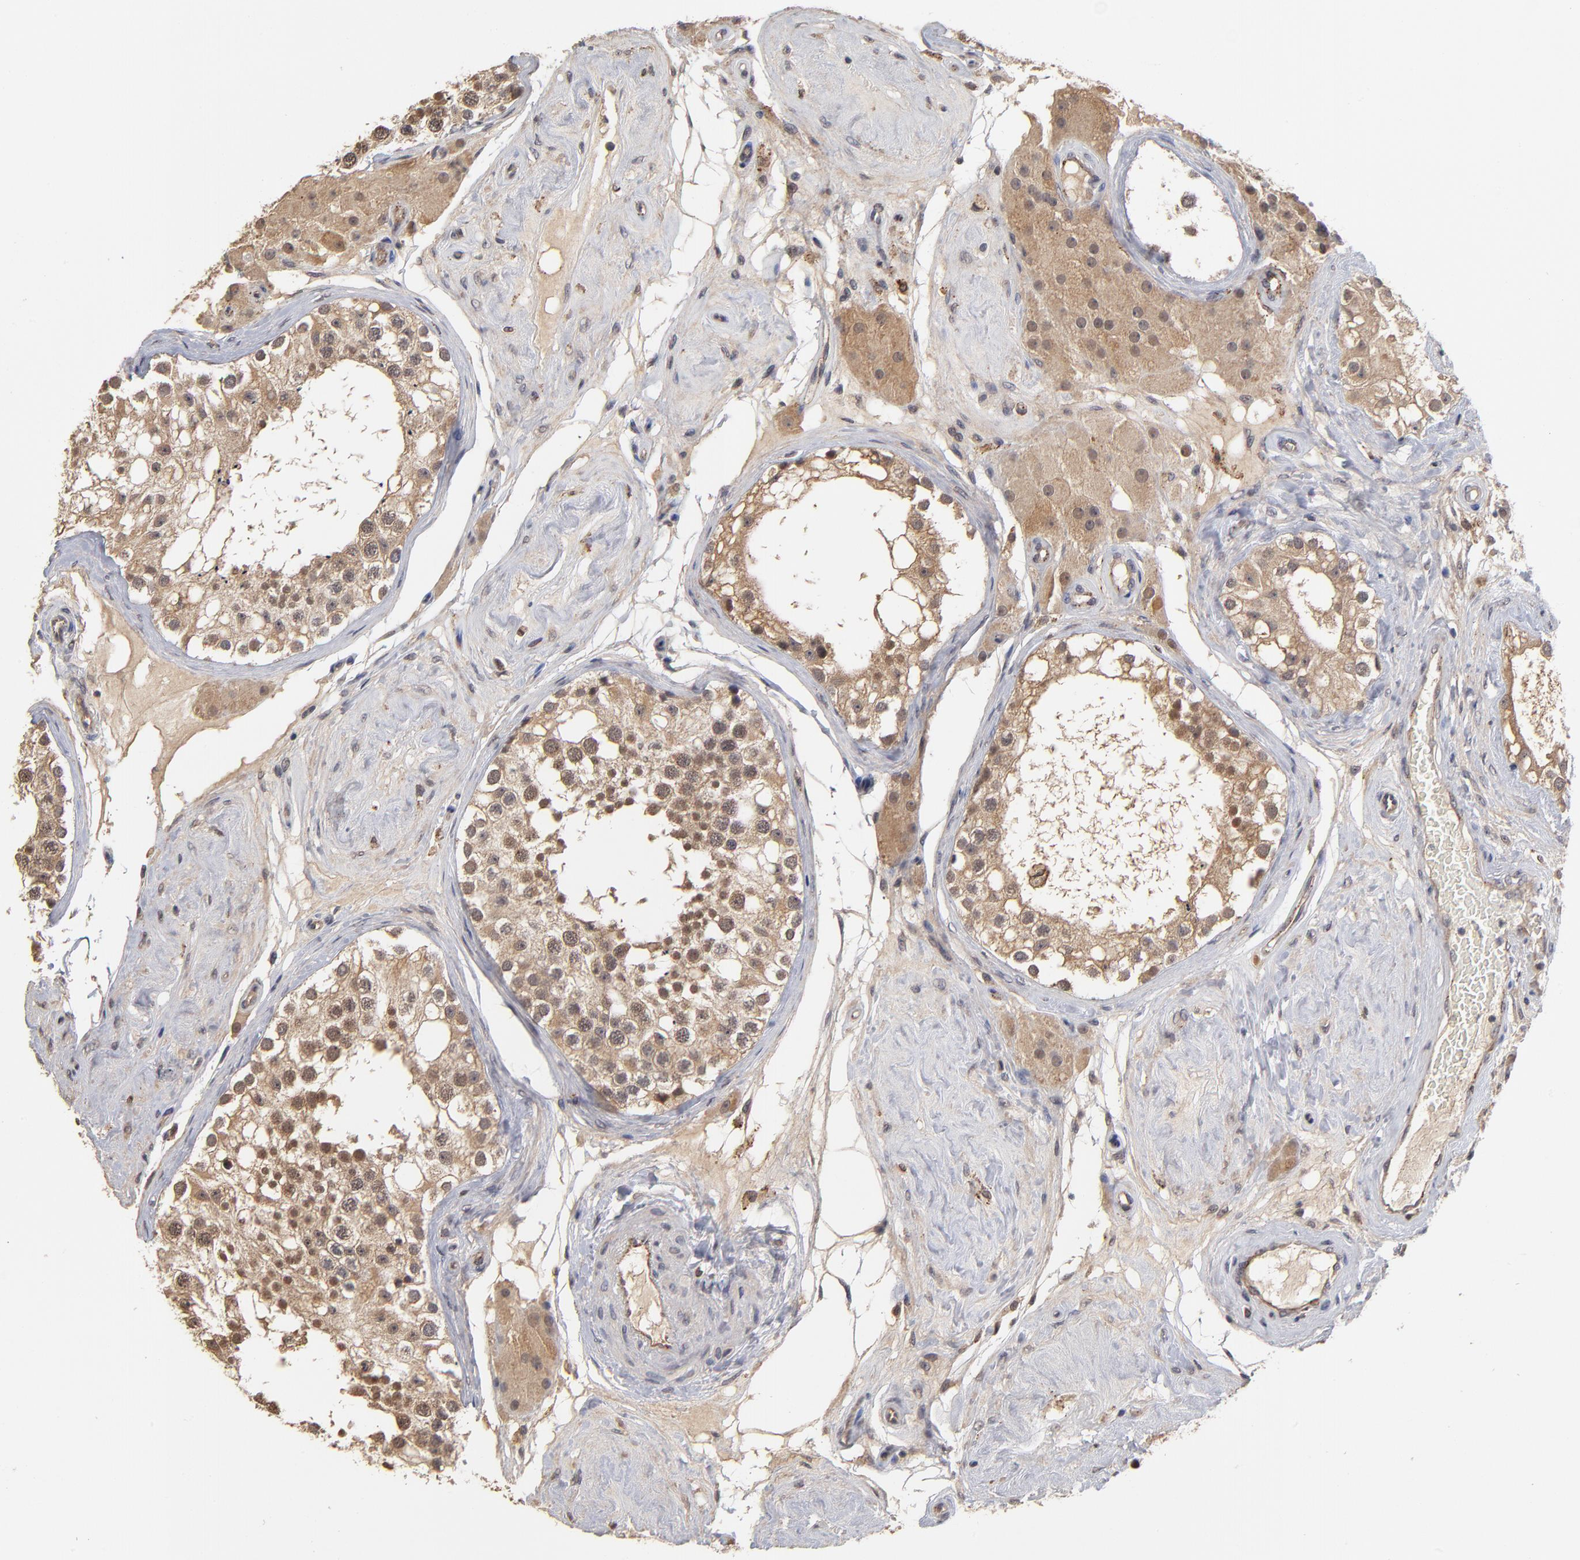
{"staining": {"intensity": "strong", "quantity": ">75%", "location": "cytoplasmic/membranous"}, "tissue": "testis", "cell_type": "Cells in seminiferous ducts", "image_type": "normal", "snomed": [{"axis": "morphology", "description": "Normal tissue, NOS"}, {"axis": "topography", "description": "Testis"}], "caption": "A high-resolution image shows immunohistochemistry staining of unremarkable testis, which displays strong cytoplasmic/membranous expression in about >75% of cells in seminiferous ducts.", "gene": "ASB8", "patient": {"sex": "male", "age": 68}}